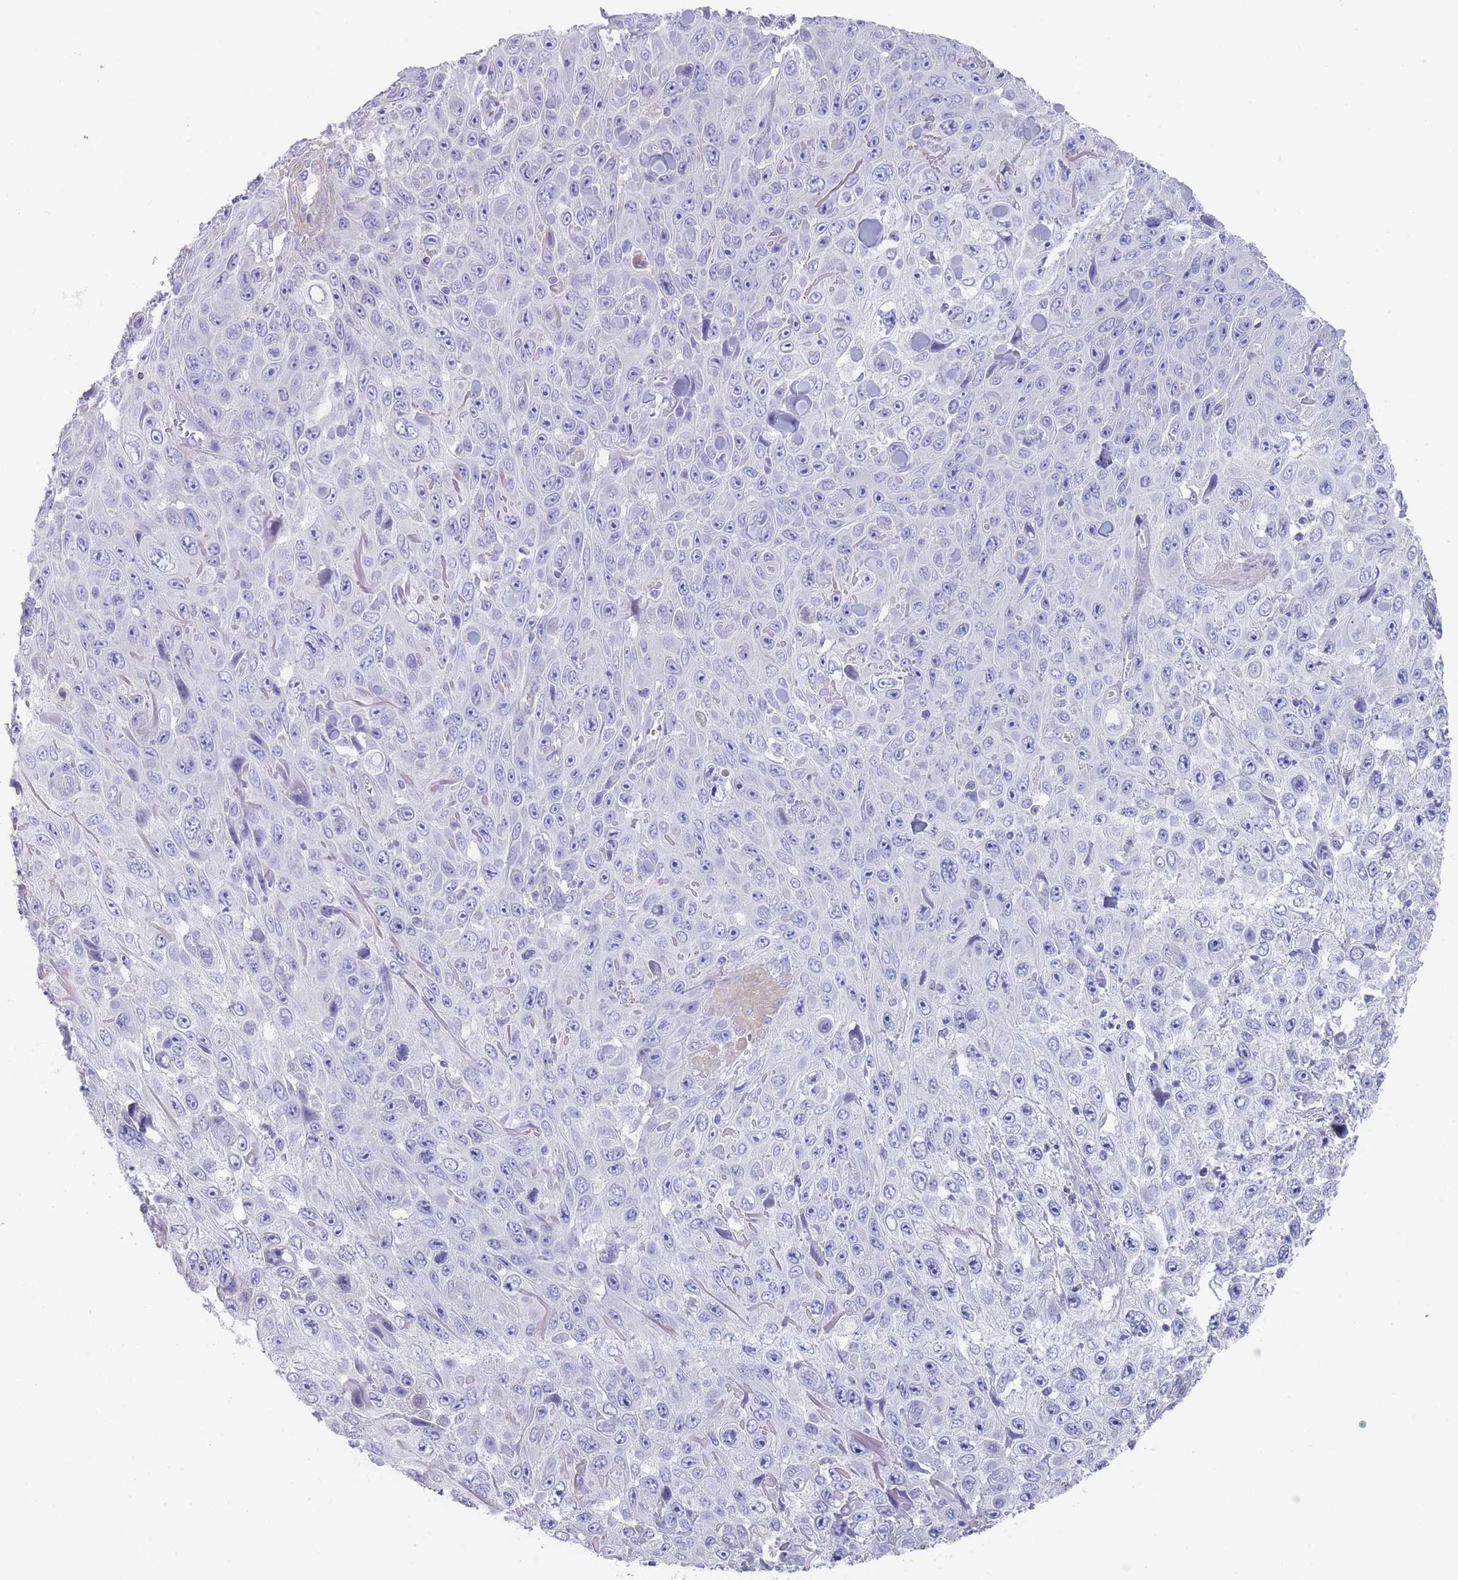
{"staining": {"intensity": "negative", "quantity": "none", "location": "none"}, "tissue": "skin cancer", "cell_type": "Tumor cells", "image_type": "cancer", "snomed": [{"axis": "morphology", "description": "Squamous cell carcinoma, NOS"}, {"axis": "topography", "description": "Skin"}], "caption": "Micrograph shows no protein expression in tumor cells of squamous cell carcinoma (skin) tissue.", "gene": "SCCPDH", "patient": {"sex": "male", "age": 82}}